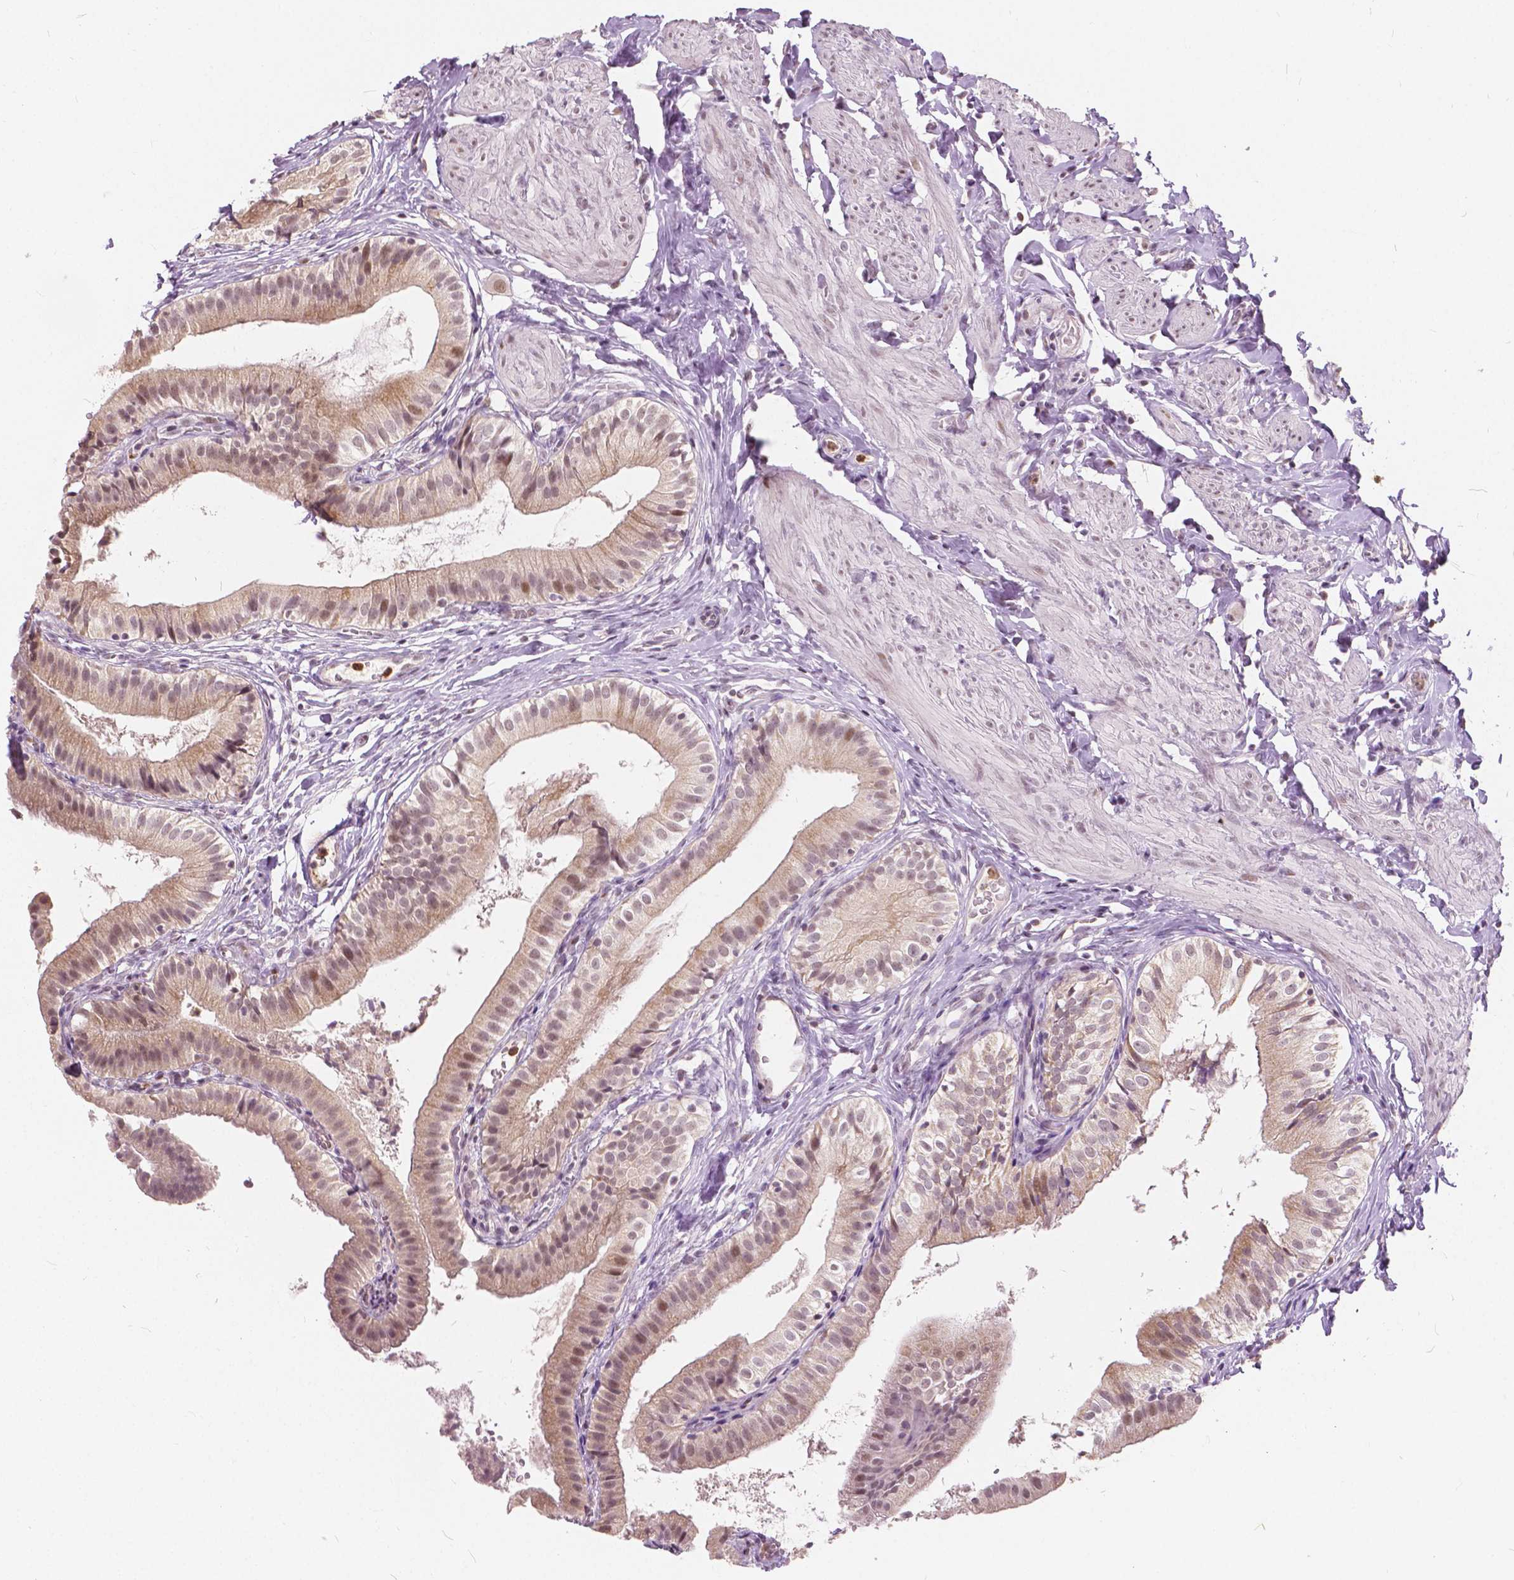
{"staining": {"intensity": "weak", "quantity": ">75%", "location": "cytoplasmic/membranous,nuclear"}, "tissue": "gallbladder", "cell_type": "Glandular cells", "image_type": "normal", "snomed": [{"axis": "morphology", "description": "Normal tissue, NOS"}, {"axis": "topography", "description": "Gallbladder"}], "caption": "IHC staining of normal gallbladder, which displays low levels of weak cytoplasmic/membranous,nuclear expression in approximately >75% of glandular cells indicating weak cytoplasmic/membranous,nuclear protein staining. The staining was performed using DAB (3,3'-diaminobenzidine) (brown) for protein detection and nuclei were counterstained in hematoxylin (blue).", "gene": "DLX6", "patient": {"sex": "female", "age": 47}}